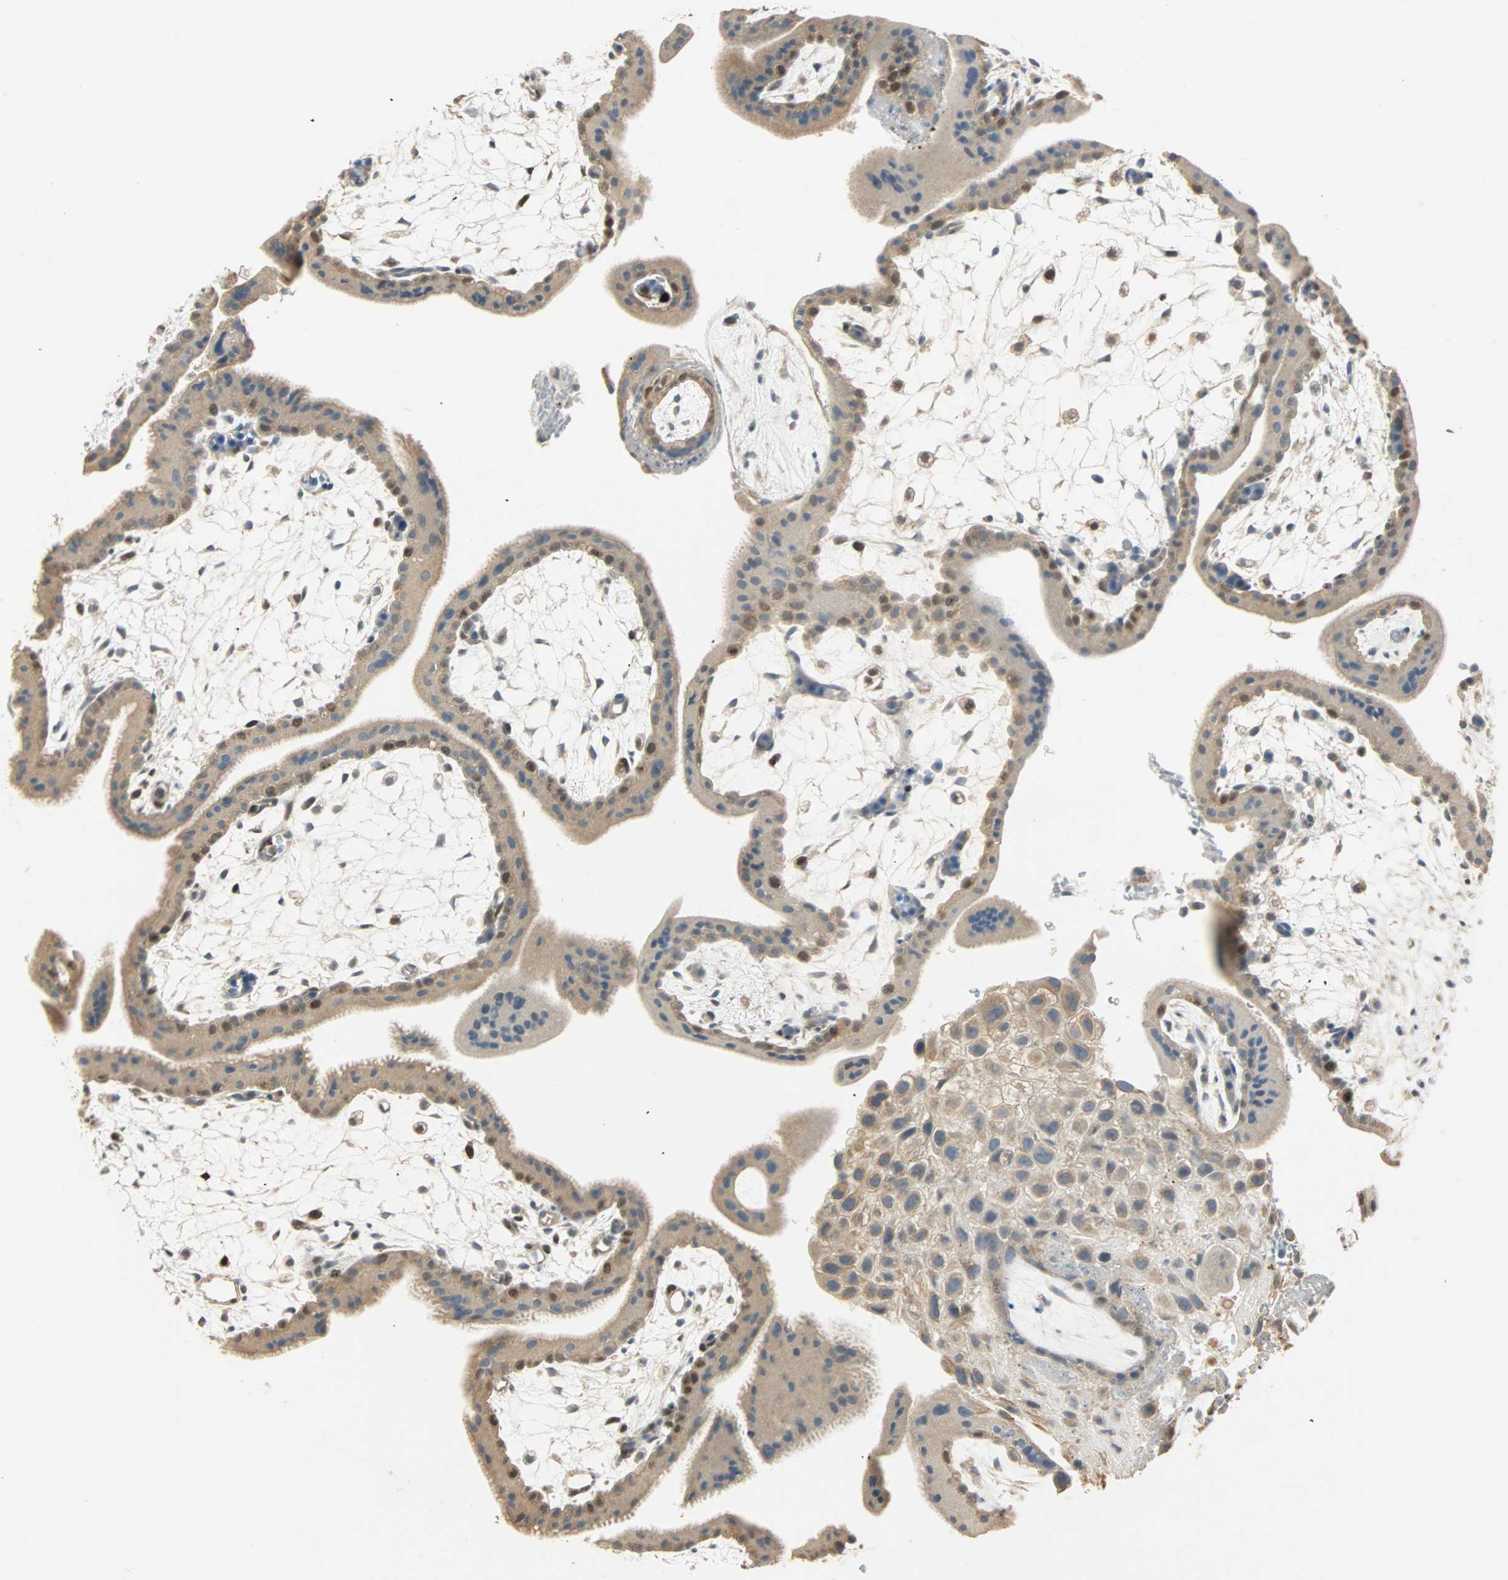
{"staining": {"intensity": "weak", "quantity": ">75%", "location": "cytoplasmic/membranous"}, "tissue": "placenta", "cell_type": "Decidual cells", "image_type": "normal", "snomed": [{"axis": "morphology", "description": "Normal tissue, NOS"}, {"axis": "topography", "description": "Placenta"}], "caption": "IHC image of normal placenta stained for a protein (brown), which shows low levels of weak cytoplasmic/membranous expression in approximately >75% of decidual cells.", "gene": "RAD18", "patient": {"sex": "female", "age": 35}}